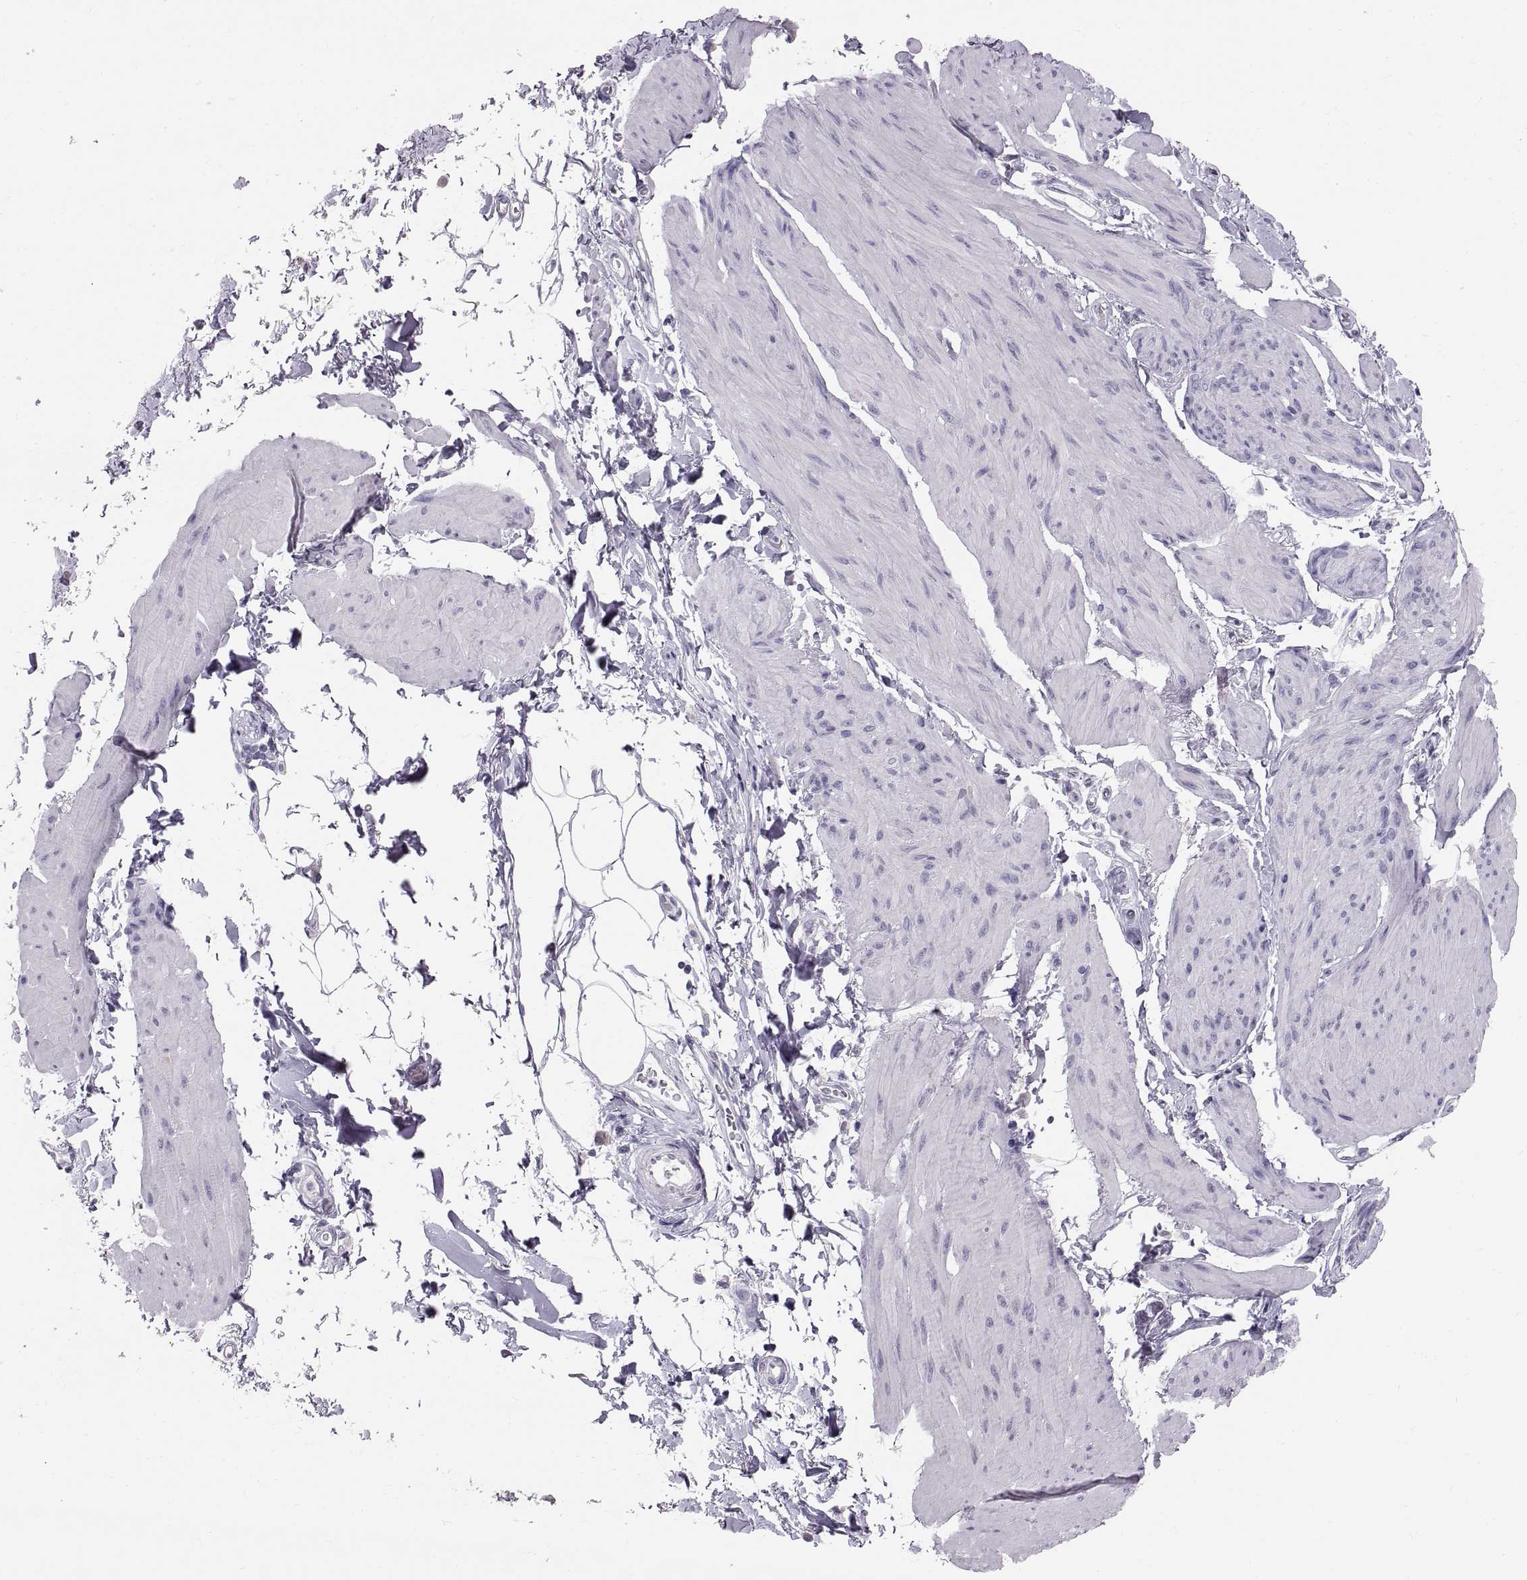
{"staining": {"intensity": "negative", "quantity": "none", "location": "none"}, "tissue": "smooth muscle", "cell_type": "Smooth muscle cells", "image_type": "normal", "snomed": [{"axis": "morphology", "description": "Normal tissue, NOS"}, {"axis": "topography", "description": "Adipose tissue"}, {"axis": "topography", "description": "Smooth muscle"}, {"axis": "topography", "description": "Peripheral nerve tissue"}], "caption": "Immunohistochemistry image of unremarkable human smooth muscle stained for a protein (brown), which exhibits no expression in smooth muscle cells.", "gene": "WBP2NL", "patient": {"sex": "male", "age": 83}}